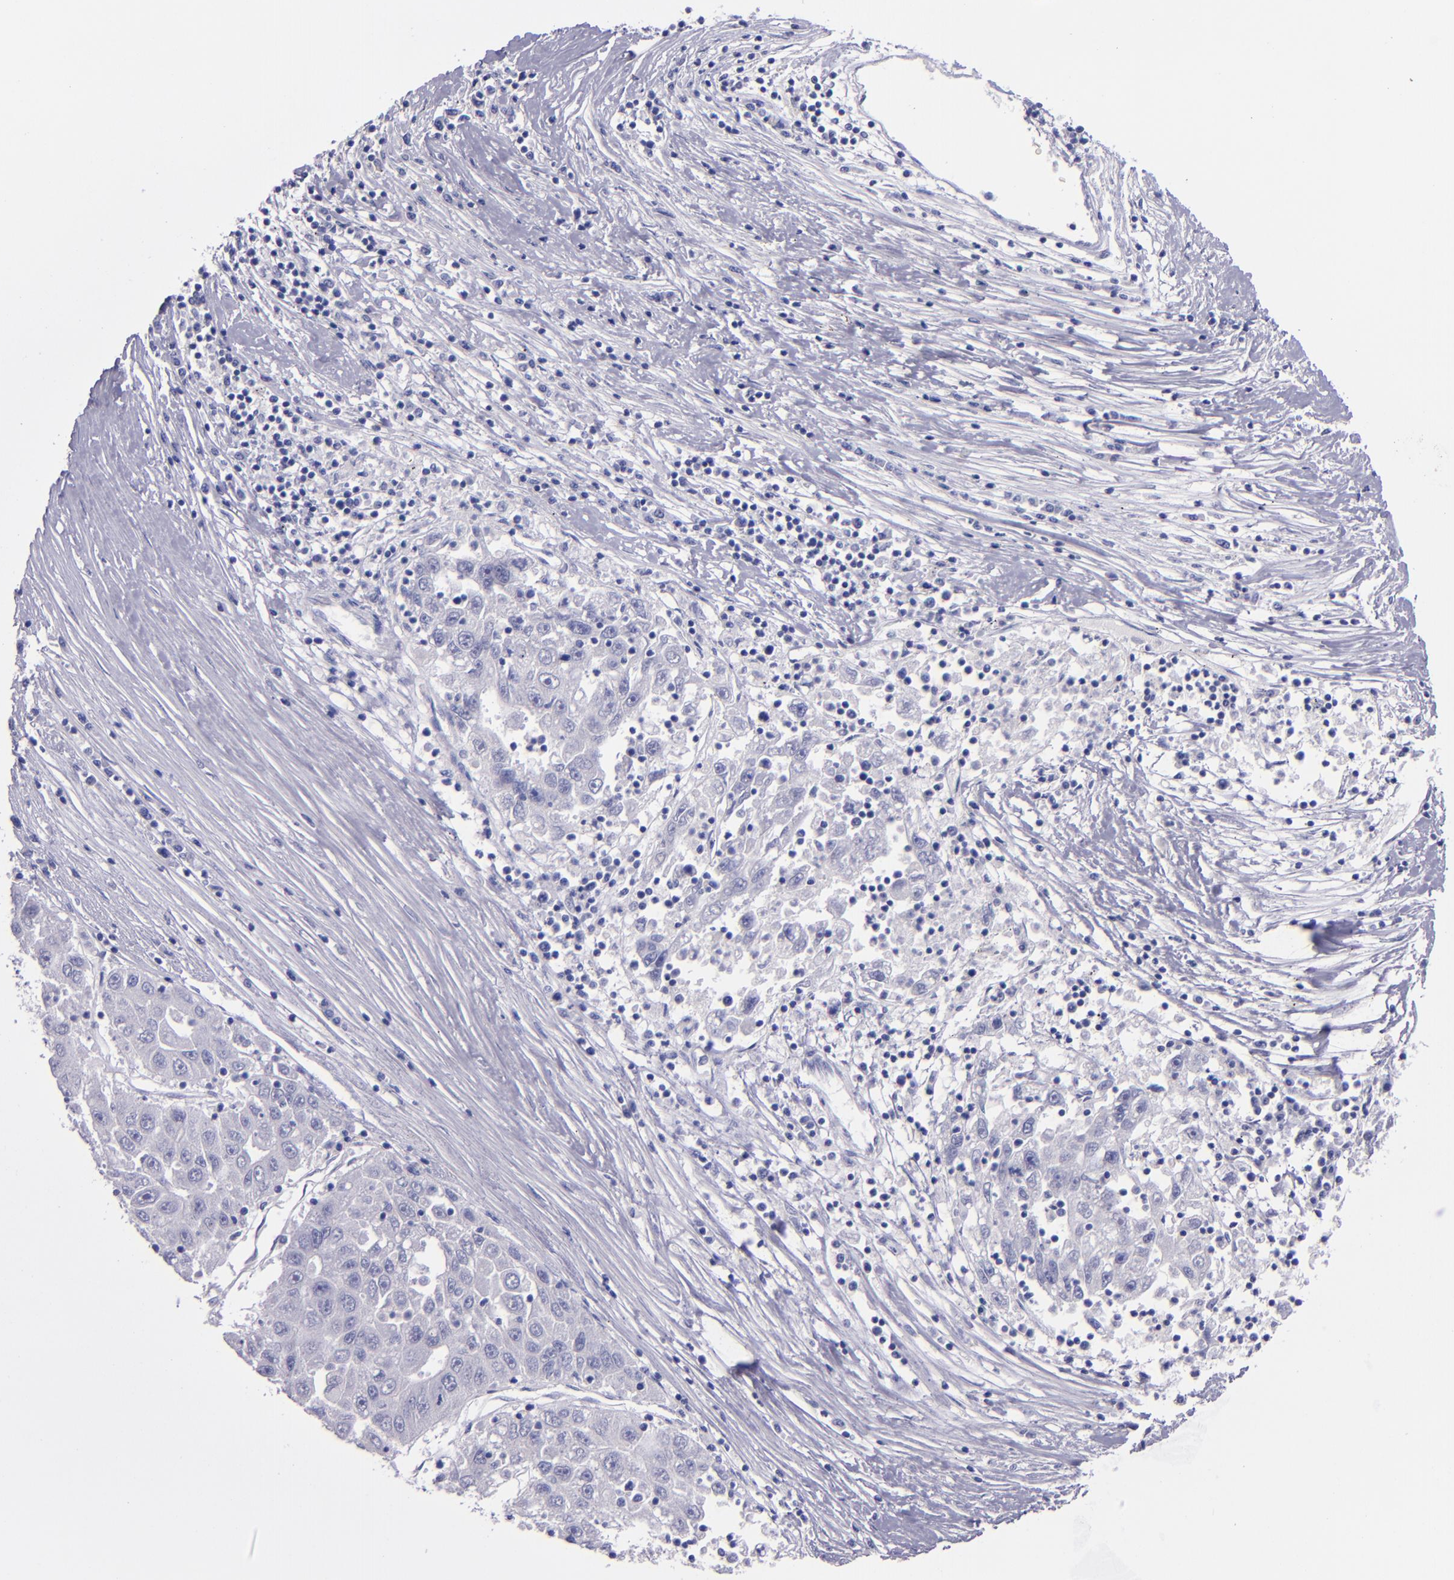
{"staining": {"intensity": "negative", "quantity": "none", "location": "none"}, "tissue": "liver cancer", "cell_type": "Tumor cells", "image_type": "cancer", "snomed": [{"axis": "morphology", "description": "Carcinoma, Hepatocellular, NOS"}, {"axis": "topography", "description": "Liver"}], "caption": "Histopathology image shows no protein expression in tumor cells of liver hepatocellular carcinoma tissue. (DAB (3,3'-diaminobenzidine) immunohistochemistry with hematoxylin counter stain).", "gene": "TNNT3", "patient": {"sex": "male", "age": 49}}